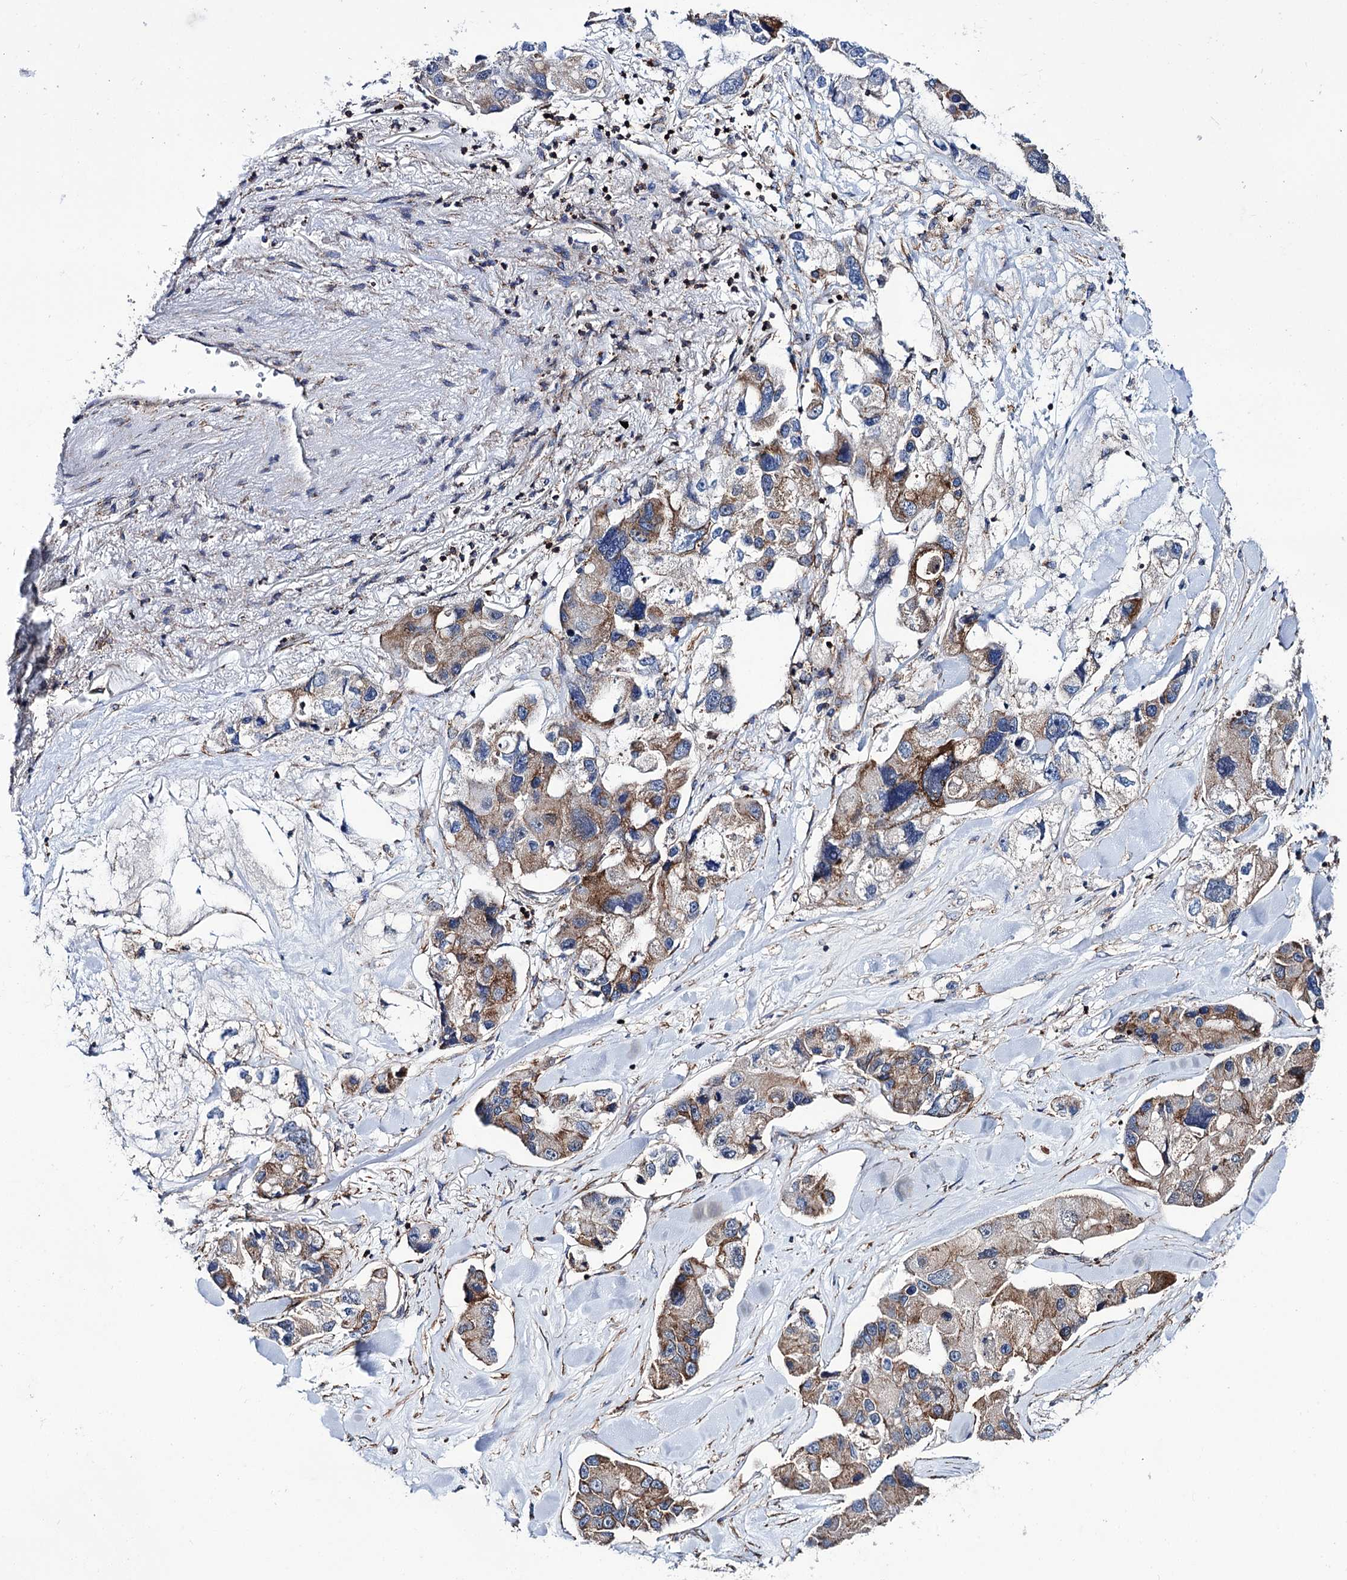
{"staining": {"intensity": "moderate", "quantity": "25%-75%", "location": "cytoplasmic/membranous"}, "tissue": "lung cancer", "cell_type": "Tumor cells", "image_type": "cancer", "snomed": [{"axis": "morphology", "description": "Adenocarcinoma, NOS"}, {"axis": "topography", "description": "Lung"}], "caption": "Adenocarcinoma (lung) stained with a protein marker demonstrates moderate staining in tumor cells.", "gene": "DEF6", "patient": {"sex": "female", "age": 54}}